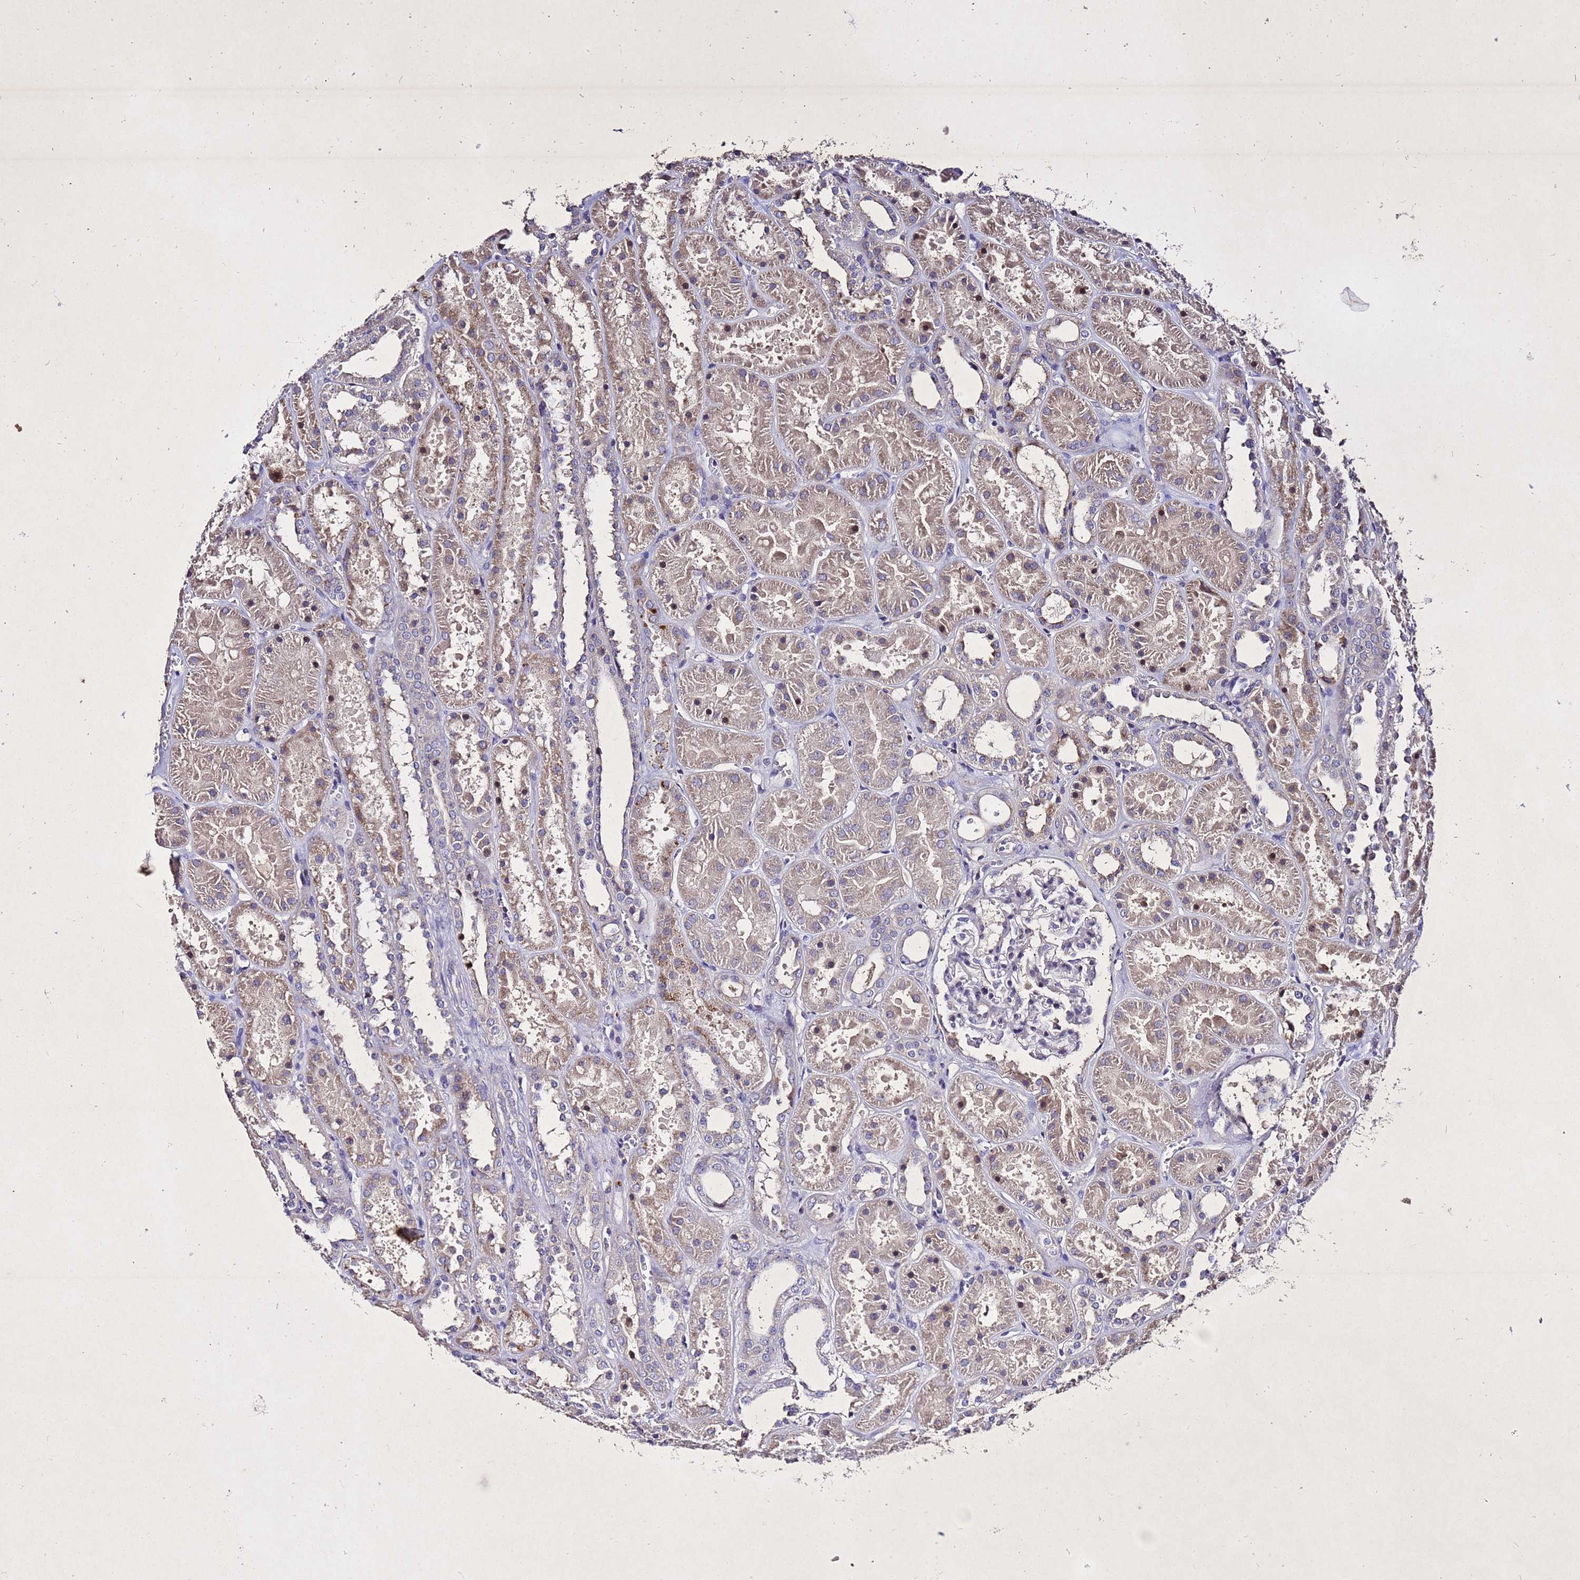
{"staining": {"intensity": "negative", "quantity": "none", "location": "none"}, "tissue": "kidney", "cell_type": "Cells in glomeruli", "image_type": "normal", "snomed": [{"axis": "morphology", "description": "Normal tissue, NOS"}, {"axis": "topography", "description": "Kidney"}], "caption": "DAB (3,3'-diaminobenzidine) immunohistochemical staining of unremarkable kidney displays no significant staining in cells in glomeruli.", "gene": "SV2B", "patient": {"sex": "female", "age": 41}}